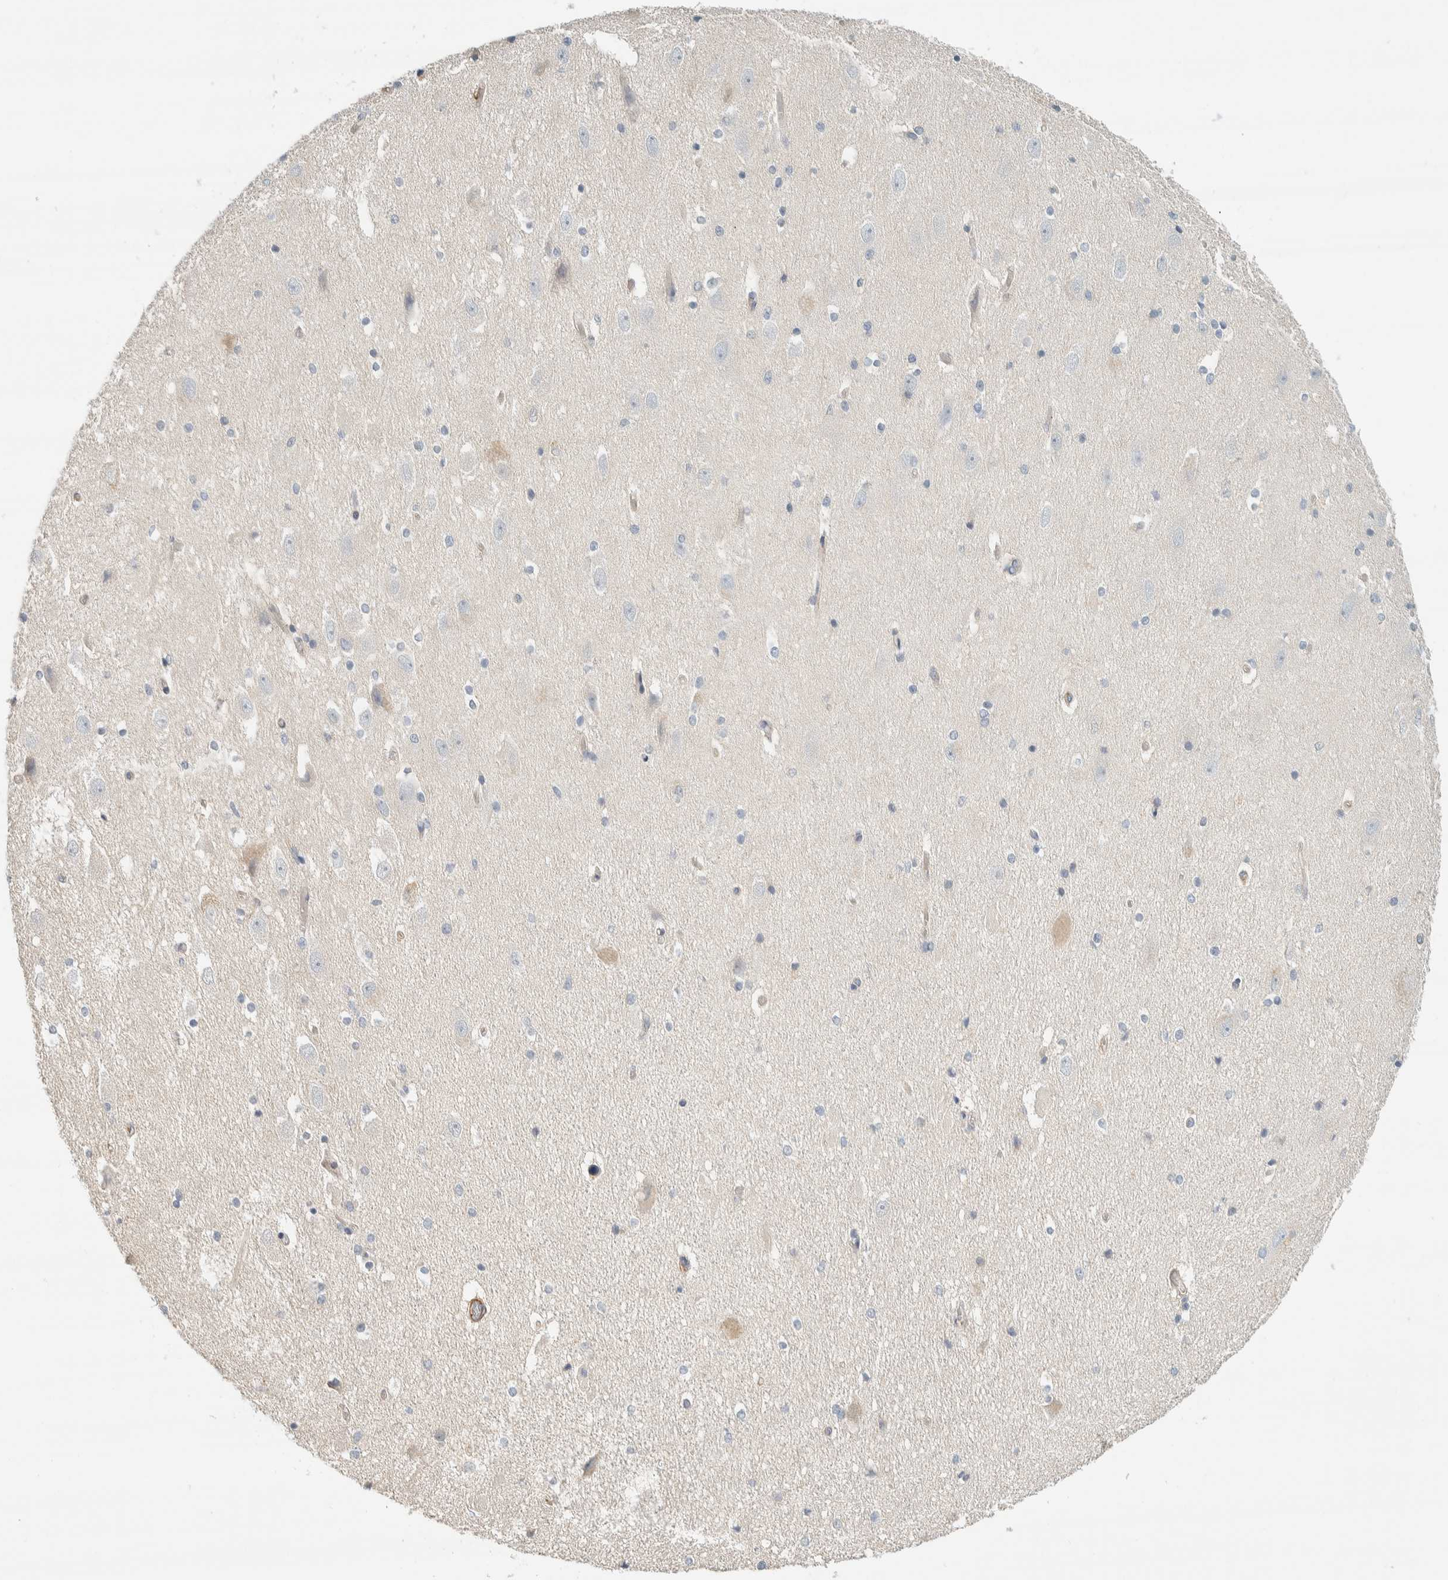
{"staining": {"intensity": "negative", "quantity": "none", "location": "none"}, "tissue": "hippocampus", "cell_type": "Glial cells", "image_type": "normal", "snomed": [{"axis": "morphology", "description": "Normal tissue, NOS"}, {"axis": "topography", "description": "Hippocampus"}], "caption": "The image displays no staining of glial cells in benign hippocampus. (DAB (3,3'-diaminobenzidine) IHC, high magnification).", "gene": "CDR2", "patient": {"sex": "male", "age": 45}}